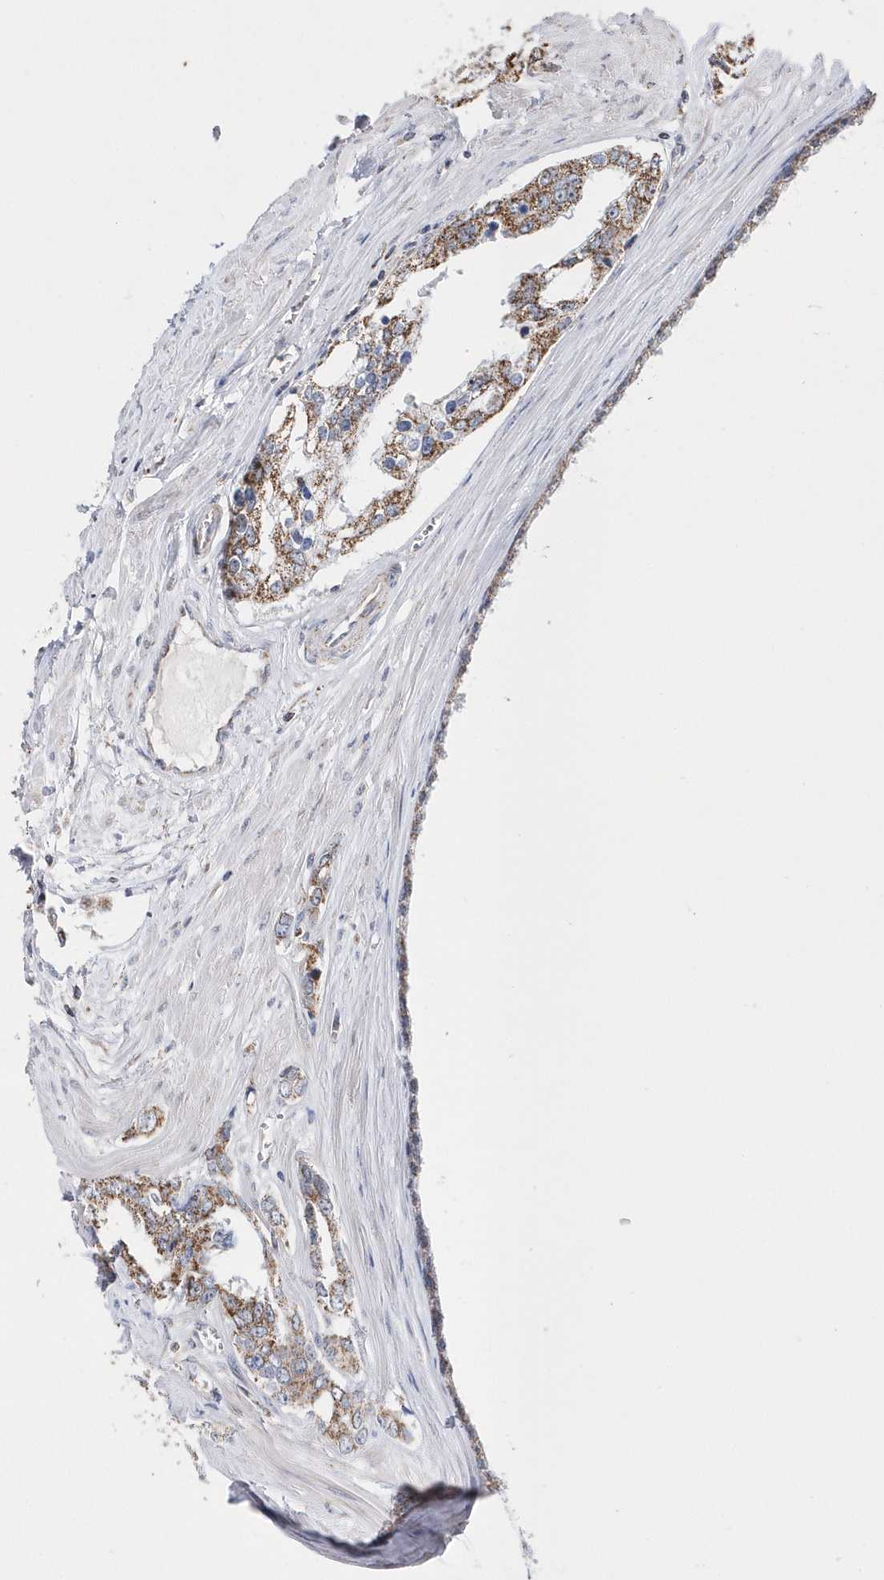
{"staining": {"intensity": "moderate", "quantity": "25%-75%", "location": "cytoplasmic/membranous"}, "tissue": "prostate cancer", "cell_type": "Tumor cells", "image_type": "cancer", "snomed": [{"axis": "morphology", "description": "Adenocarcinoma, High grade"}, {"axis": "topography", "description": "Prostate"}], "caption": "This photomicrograph reveals immunohistochemistry (IHC) staining of prostate high-grade adenocarcinoma, with medium moderate cytoplasmic/membranous staining in about 25%-75% of tumor cells.", "gene": "SPATA5", "patient": {"sex": "male", "age": 66}}